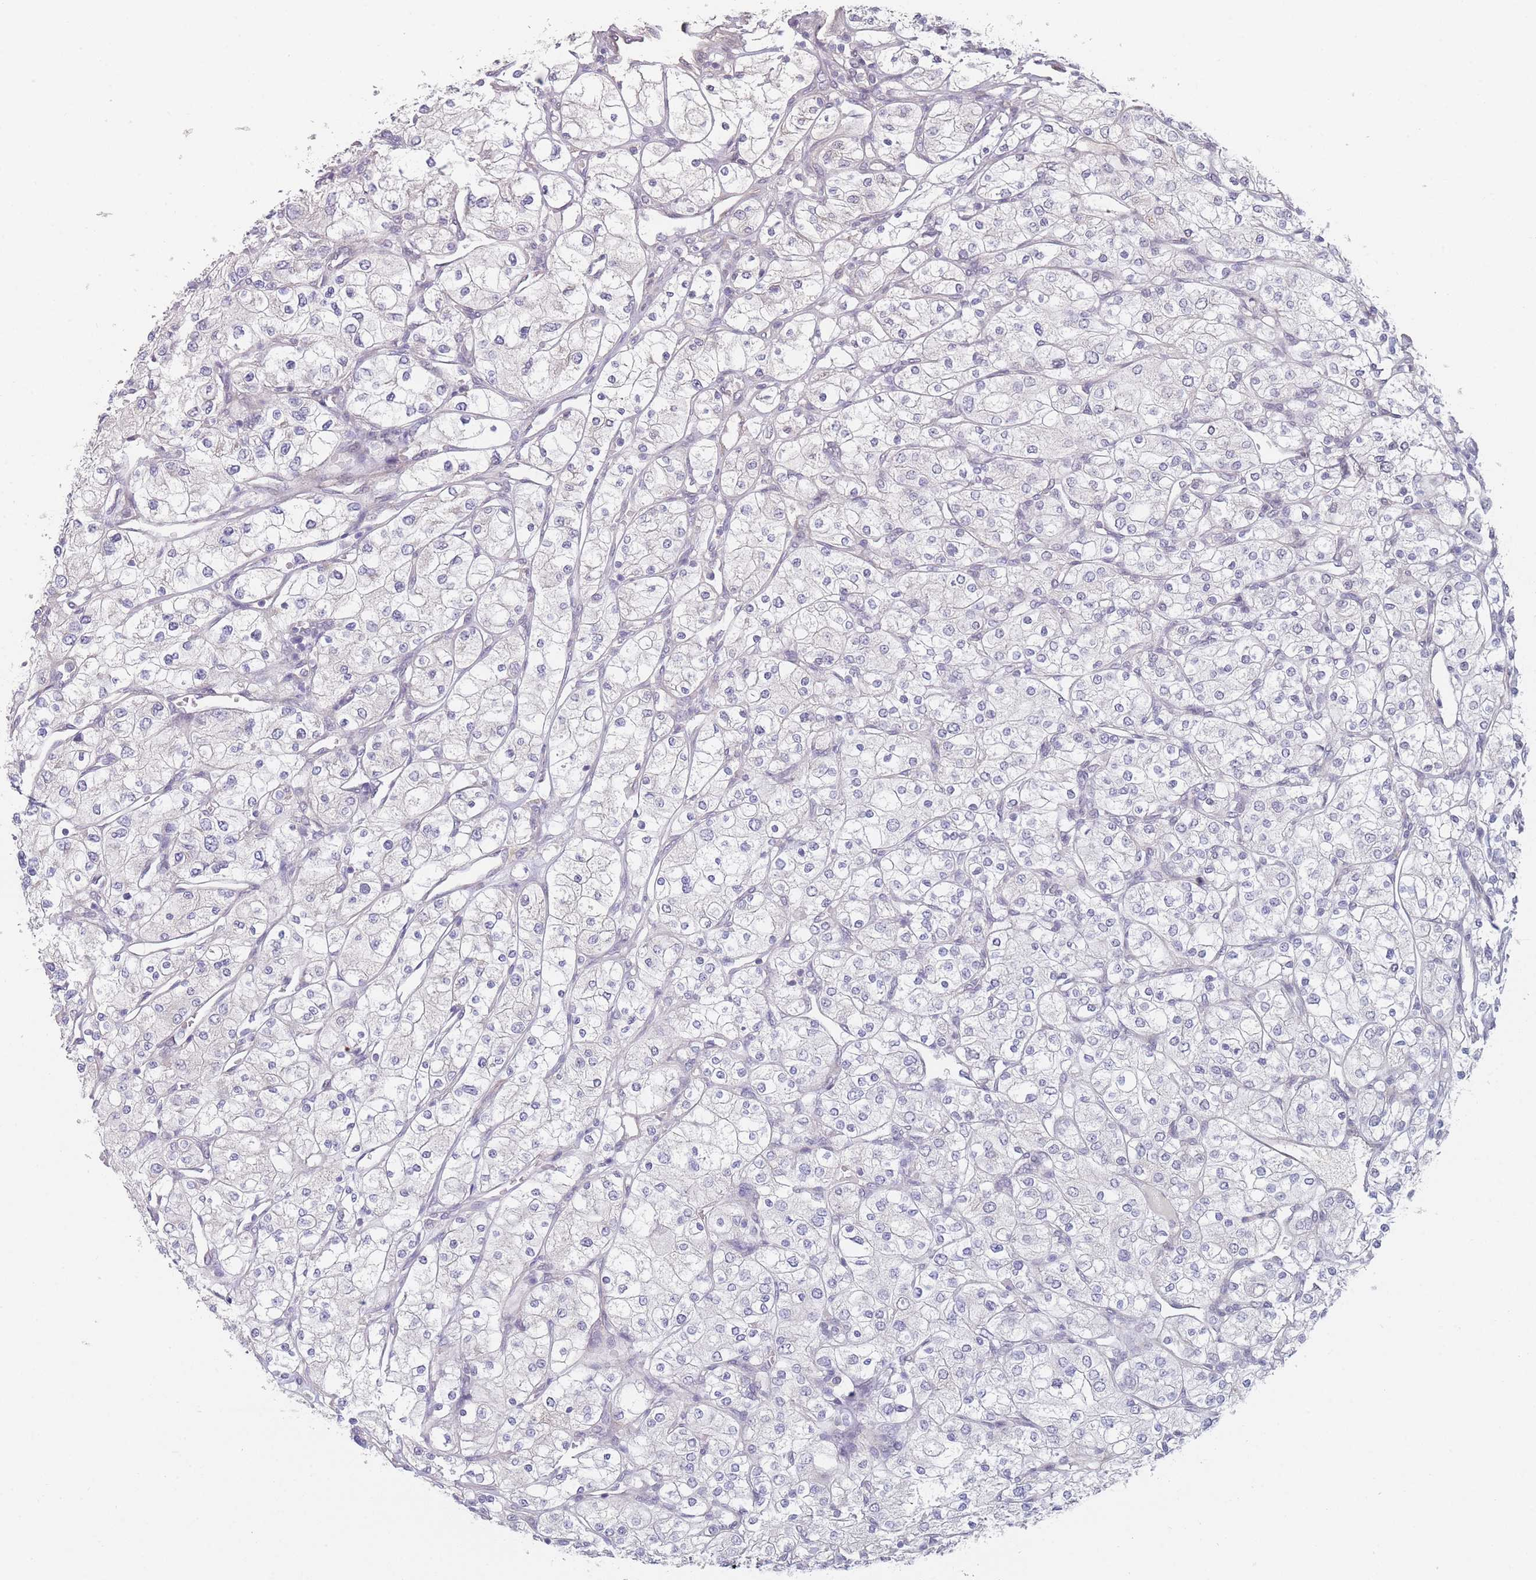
{"staining": {"intensity": "negative", "quantity": "none", "location": "none"}, "tissue": "renal cancer", "cell_type": "Tumor cells", "image_type": "cancer", "snomed": [{"axis": "morphology", "description": "Adenocarcinoma, NOS"}, {"axis": "topography", "description": "Kidney"}], "caption": "Human adenocarcinoma (renal) stained for a protein using immunohistochemistry (IHC) demonstrates no staining in tumor cells.", "gene": "ANKRD10", "patient": {"sex": "male", "age": 80}}